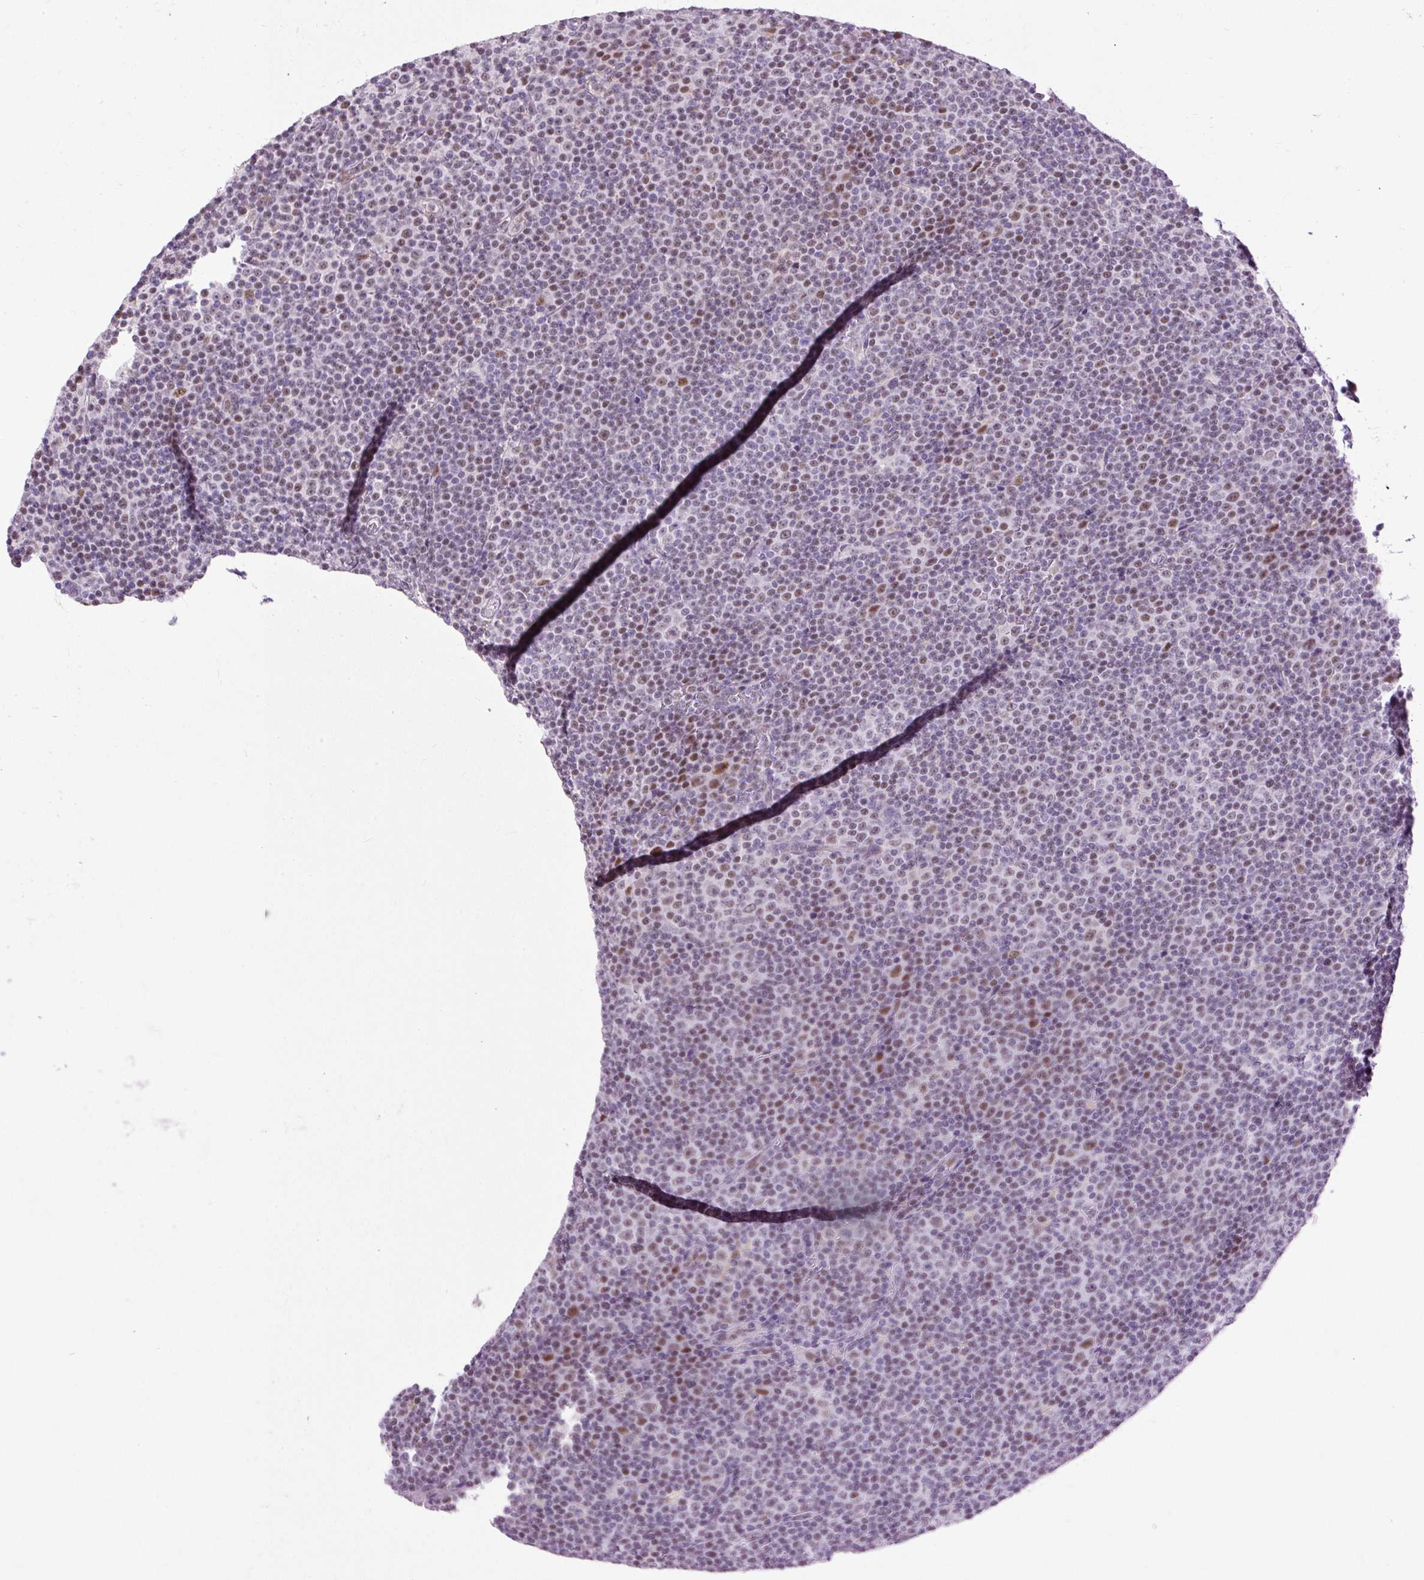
{"staining": {"intensity": "moderate", "quantity": "25%-75%", "location": "nuclear"}, "tissue": "lymphoma", "cell_type": "Tumor cells", "image_type": "cancer", "snomed": [{"axis": "morphology", "description": "Malignant lymphoma, non-Hodgkin's type, Low grade"}, {"axis": "topography", "description": "Lymph node"}], "caption": "Protein staining reveals moderate nuclear staining in approximately 25%-75% of tumor cells in lymphoma. The protein is shown in brown color, while the nuclei are stained blue.", "gene": "PDE6B", "patient": {"sex": "female", "age": 67}}